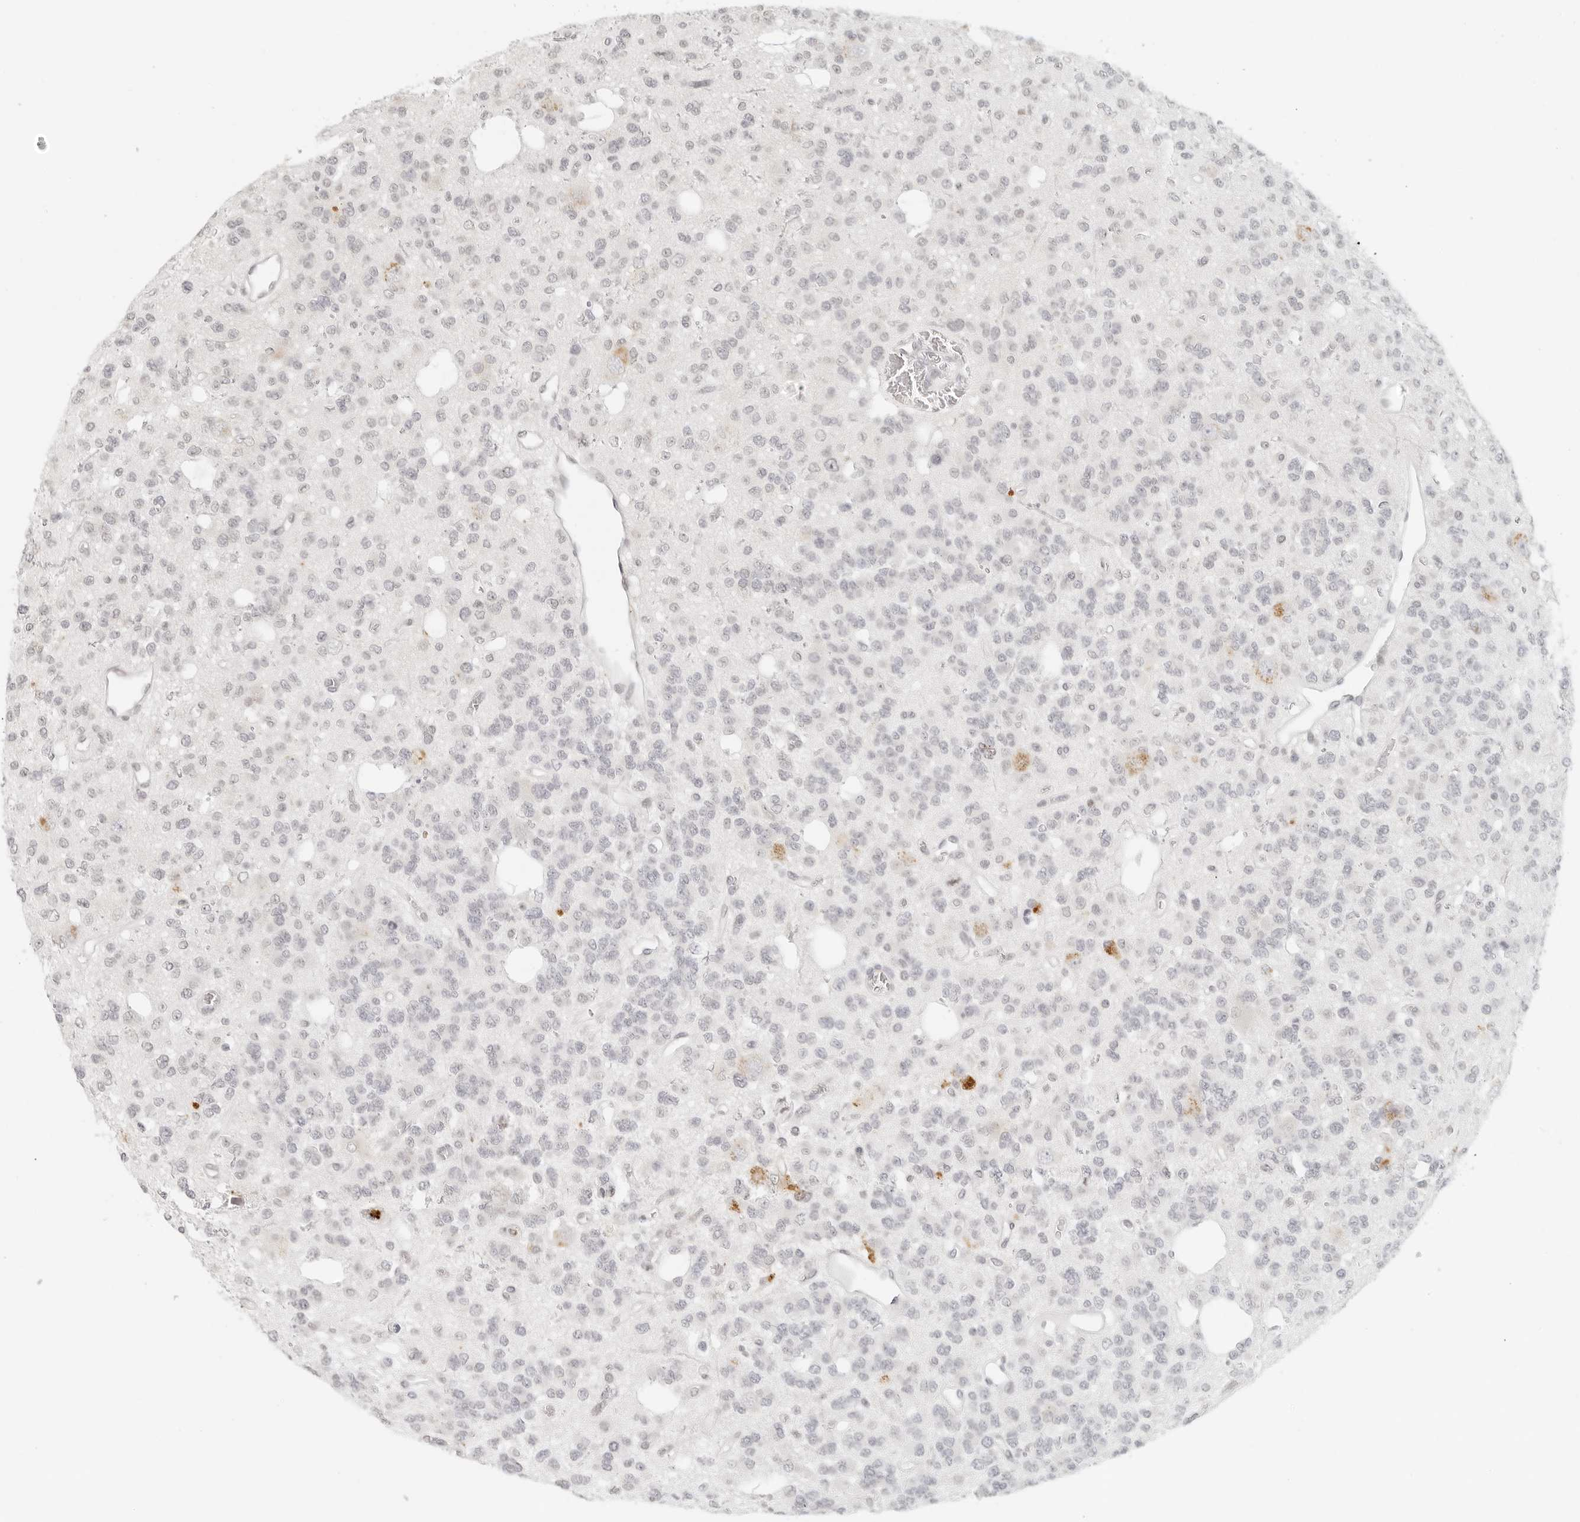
{"staining": {"intensity": "negative", "quantity": "none", "location": "none"}, "tissue": "glioma", "cell_type": "Tumor cells", "image_type": "cancer", "snomed": [{"axis": "morphology", "description": "Glioma, malignant, Low grade"}, {"axis": "topography", "description": "Brain"}], "caption": "Micrograph shows no significant protein expression in tumor cells of malignant glioma (low-grade).", "gene": "ZNF678", "patient": {"sex": "male", "age": 38}}